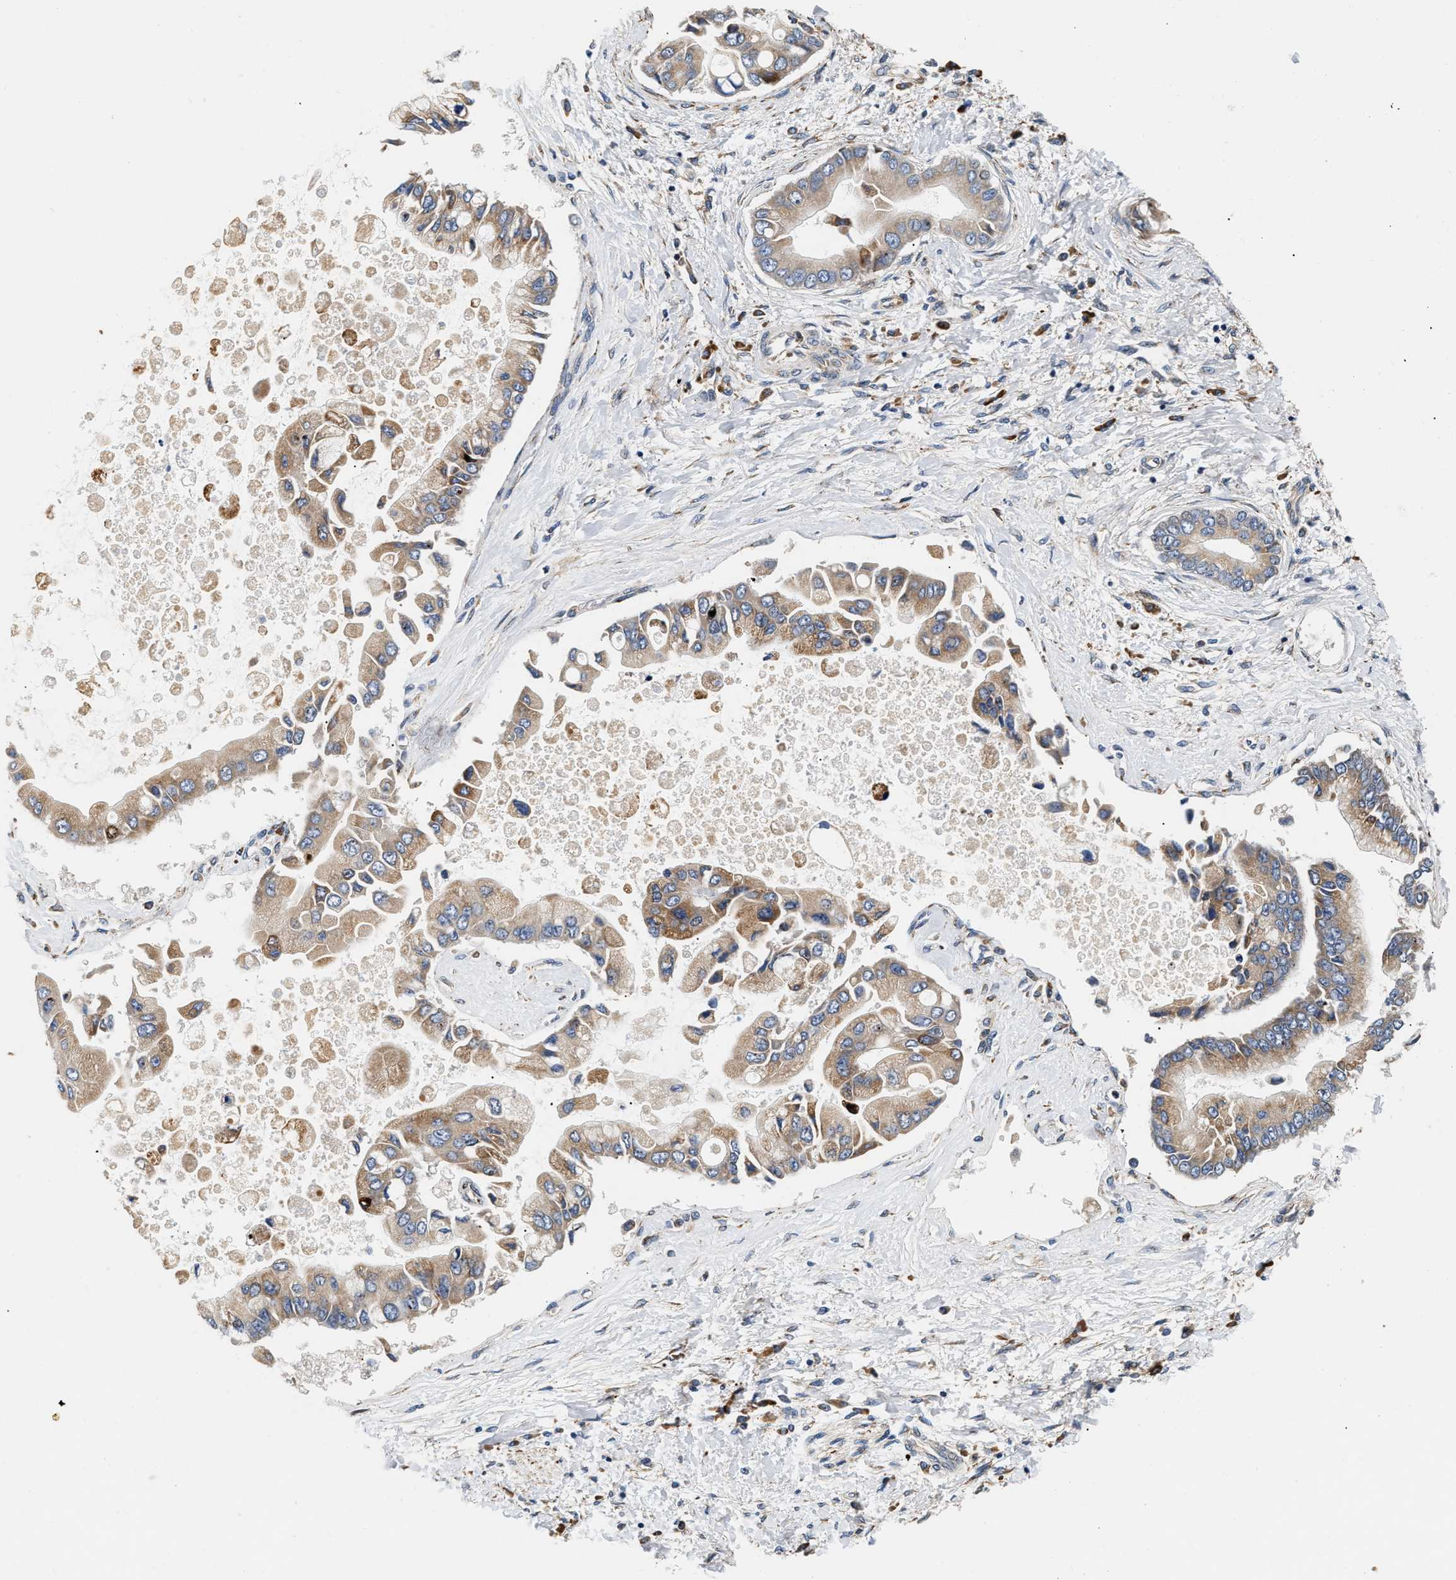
{"staining": {"intensity": "moderate", "quantity": ">75%", "location": "cytoplasmic/membranous"}, "tissue": "liver cancer", "cell_type": "Tumor cells", "image_type": "cancer", "snomed": [{"axis": "morphology", "description": "Cholangiocarcinoma"}, {"axis": "topography", "description": "Liver"}], "caption": "A medium amount of moderate cytoplasmic/membranous positivity is appreciated in about >75% of tumor cells in cholangiocarcinoma (liver) tissue.", "gene": "IFT74", "patient": {"sex": "male", "age": 50}}